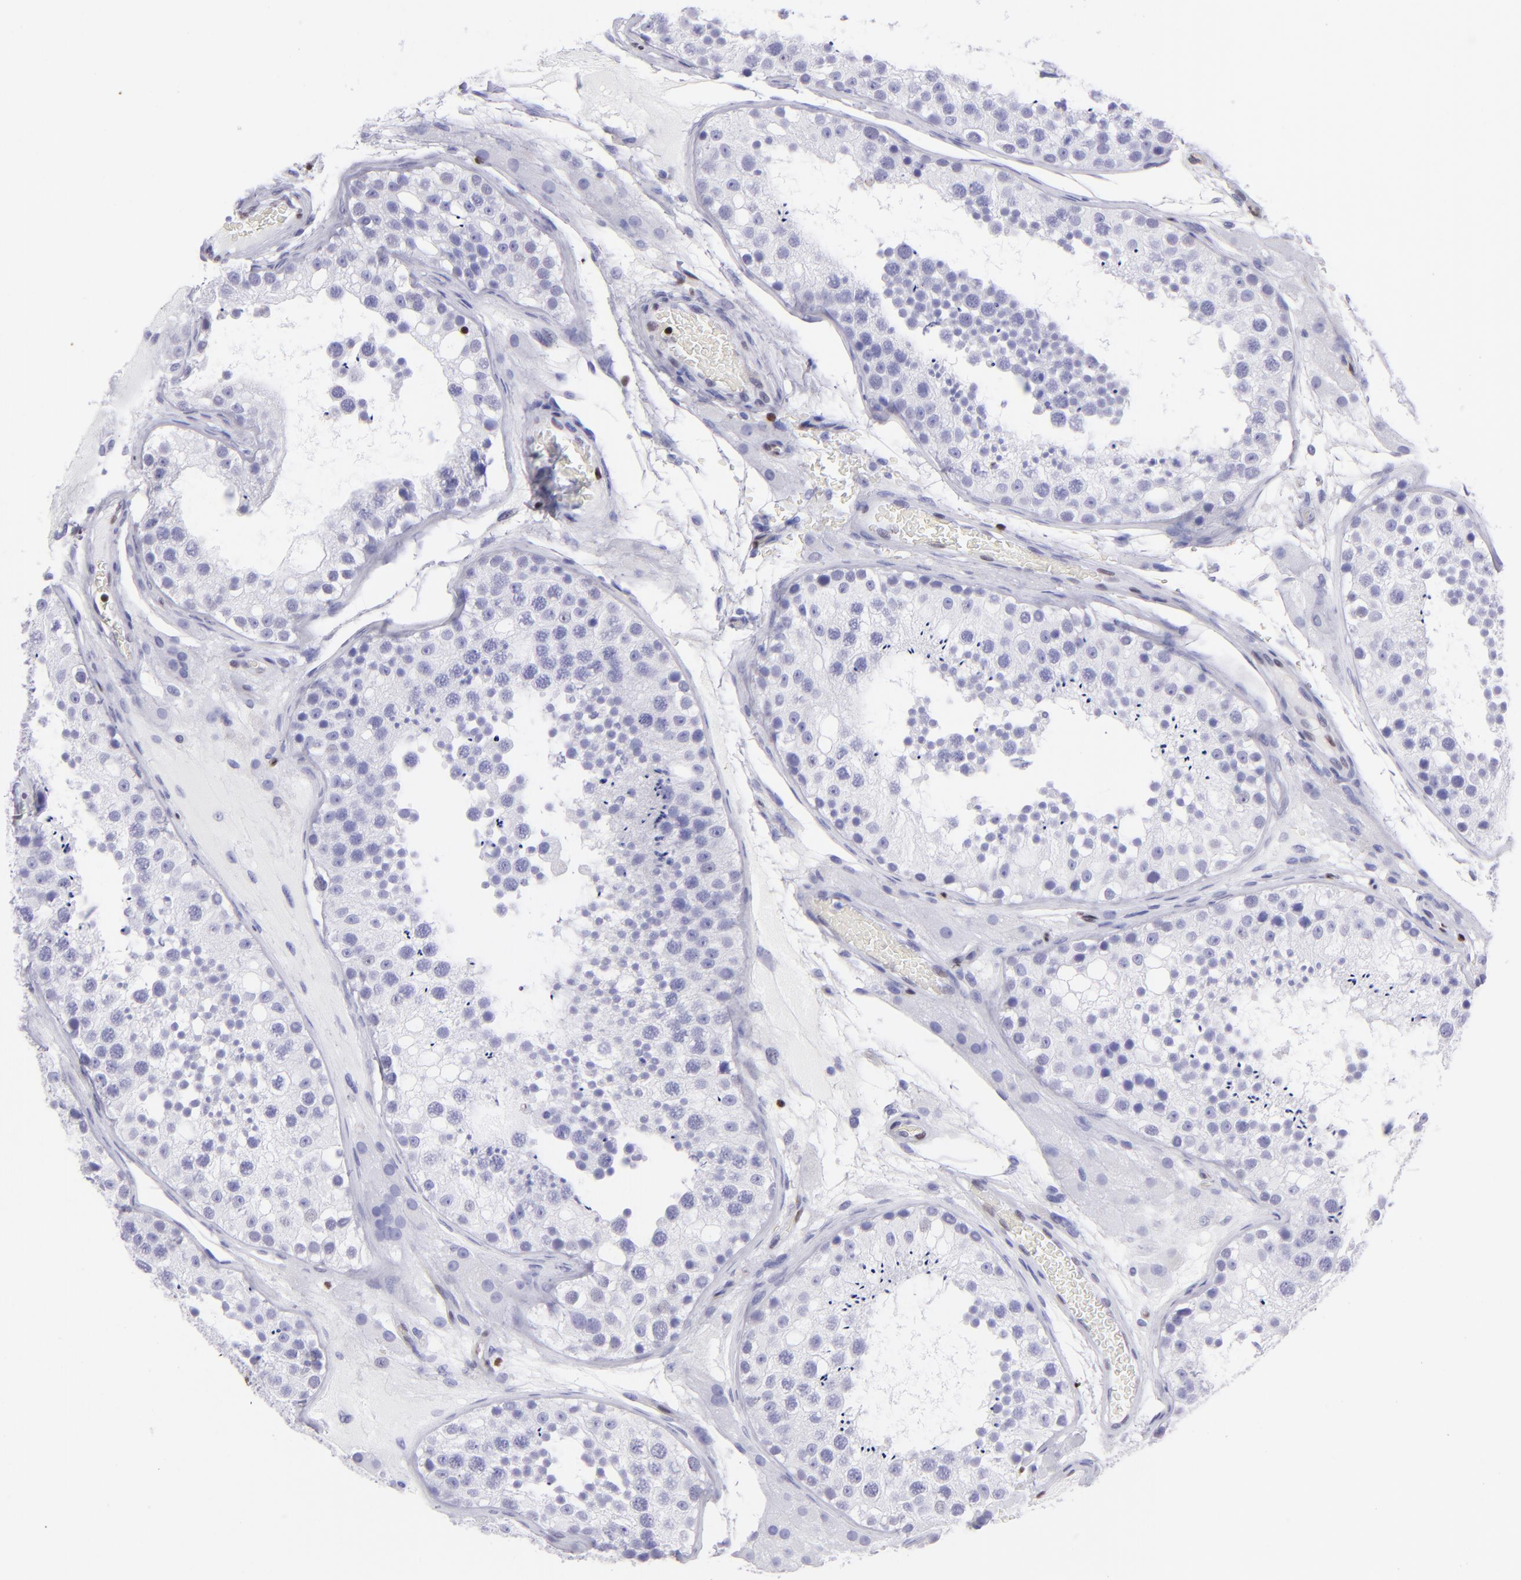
{"staining": {"intensity": "negative", "quantity": "none", "location": "none"}, "tissue": "testis", "cell_type": "Cells in seminiferous ducts", "image_type": "normal", "snomed": [{"axis": "morphology", "description": "Normal tissue, NOS"}, {"axis": "topography", "description": "Testis"}], "caption": "DAB (3,3'-diaminobenzidine) immunohistochemical staining of unremarkable testis displays no significant positivity in cells in seminiferous ducts. The staining is performed using DAB brown chromogen with nuclei counter-stained in using hematoxylin.", "gene": "ETS1", "patient": {"sex": "male", "age": 26}}